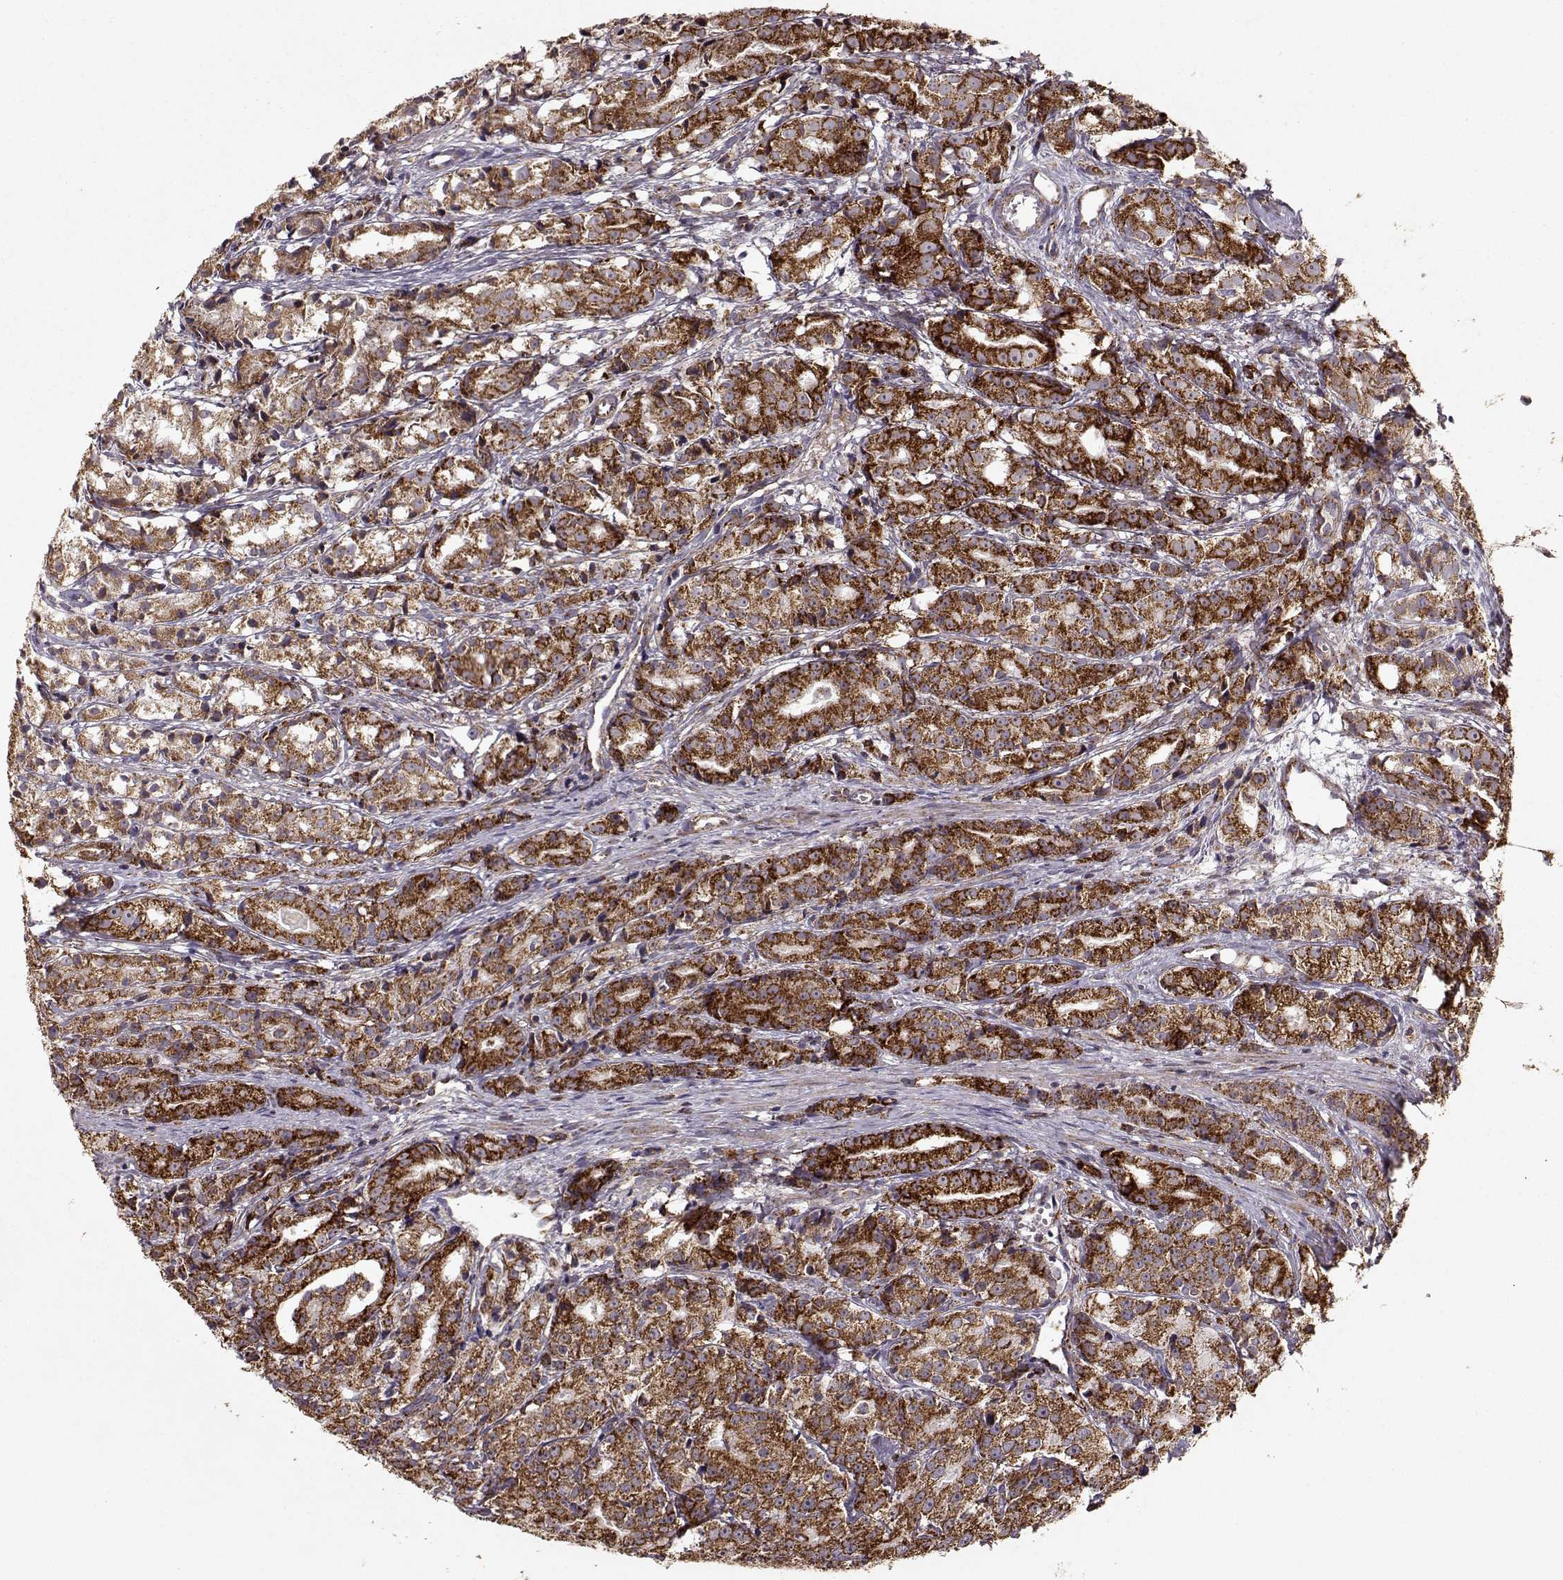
{"staining": {"intensity": "strong", "quantity": ">75%", "location": "cytoplasmic/membranous"}, "tissue": "prostate cancer", "cell_type": "Tumor cells", "image_type": "cancer", "snomed": [{"axis": "morphology", "description": "Adenocarcinoma, Medium grade"}, {"axis": "topography", "description": "Prostate"}], "caption": "The image reveals immunohistochemical staining of prostate cancer (adenocarcinoma (medium-grade)). There is strong cytoplasmic/membranous staining is identified in approximately >75% of tumor cells.", "gene": "CMTM3", "patient": {"sex": "male", "age": 74}}